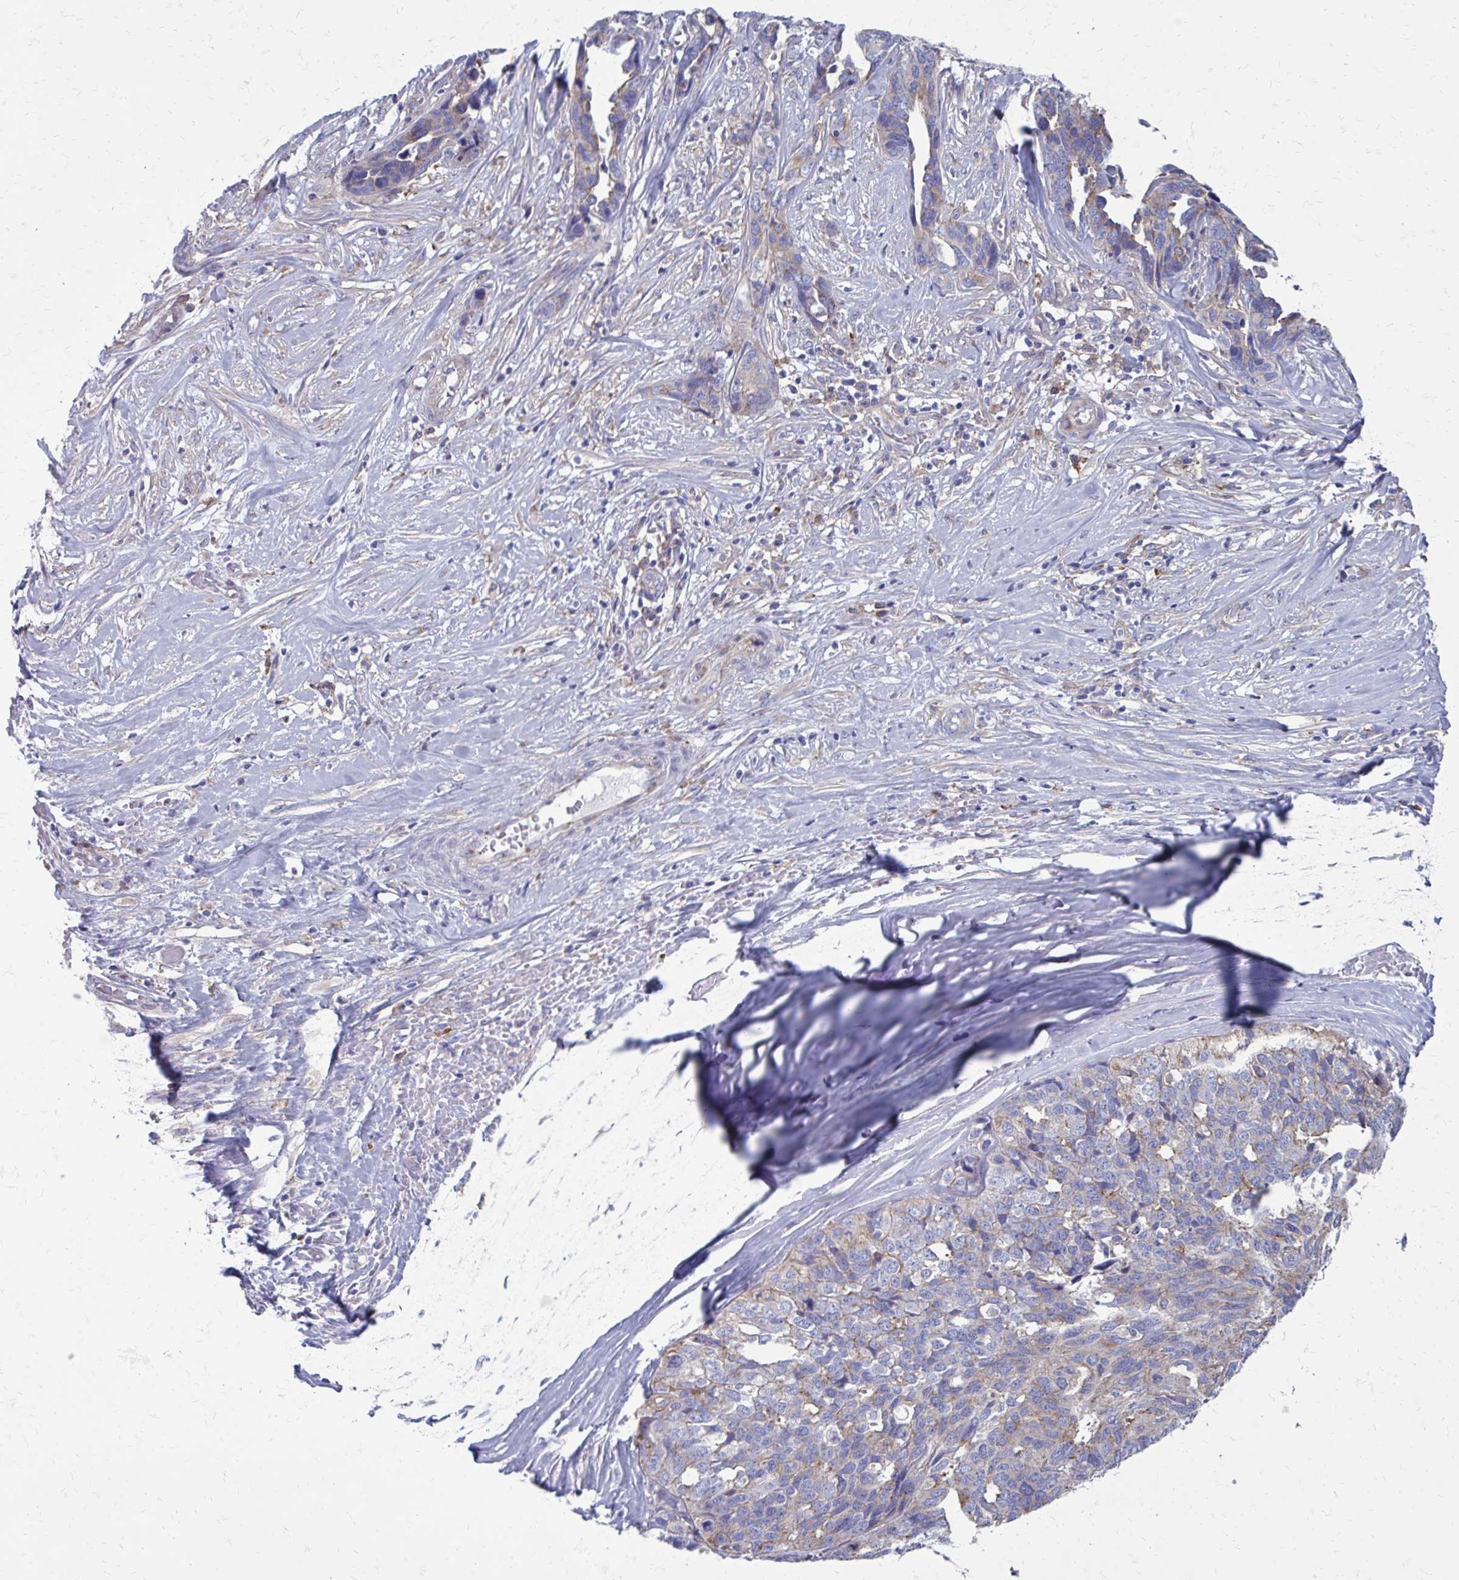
{"staining": {"intensity": "weak", "quantity": "<25%", "location": "cytoplasmic/membranous"}, "tissue": "ovarian cancer", "cell_type": "Tumor cells", "image_type": "cancer", "snomed": [{"axis": "morphology", "description": "Cystadenocarcinoma, serous, NOS"}, {"axis": "topography", "description": "Ovary"}], "caption": "Human ovarian serous cystadenocarcinoma stained for a protein using immunohistochemistry exhibits no staining in tumor cells.", "gene": "CLTA", "patient": {"sex": "female", "age": 64}}